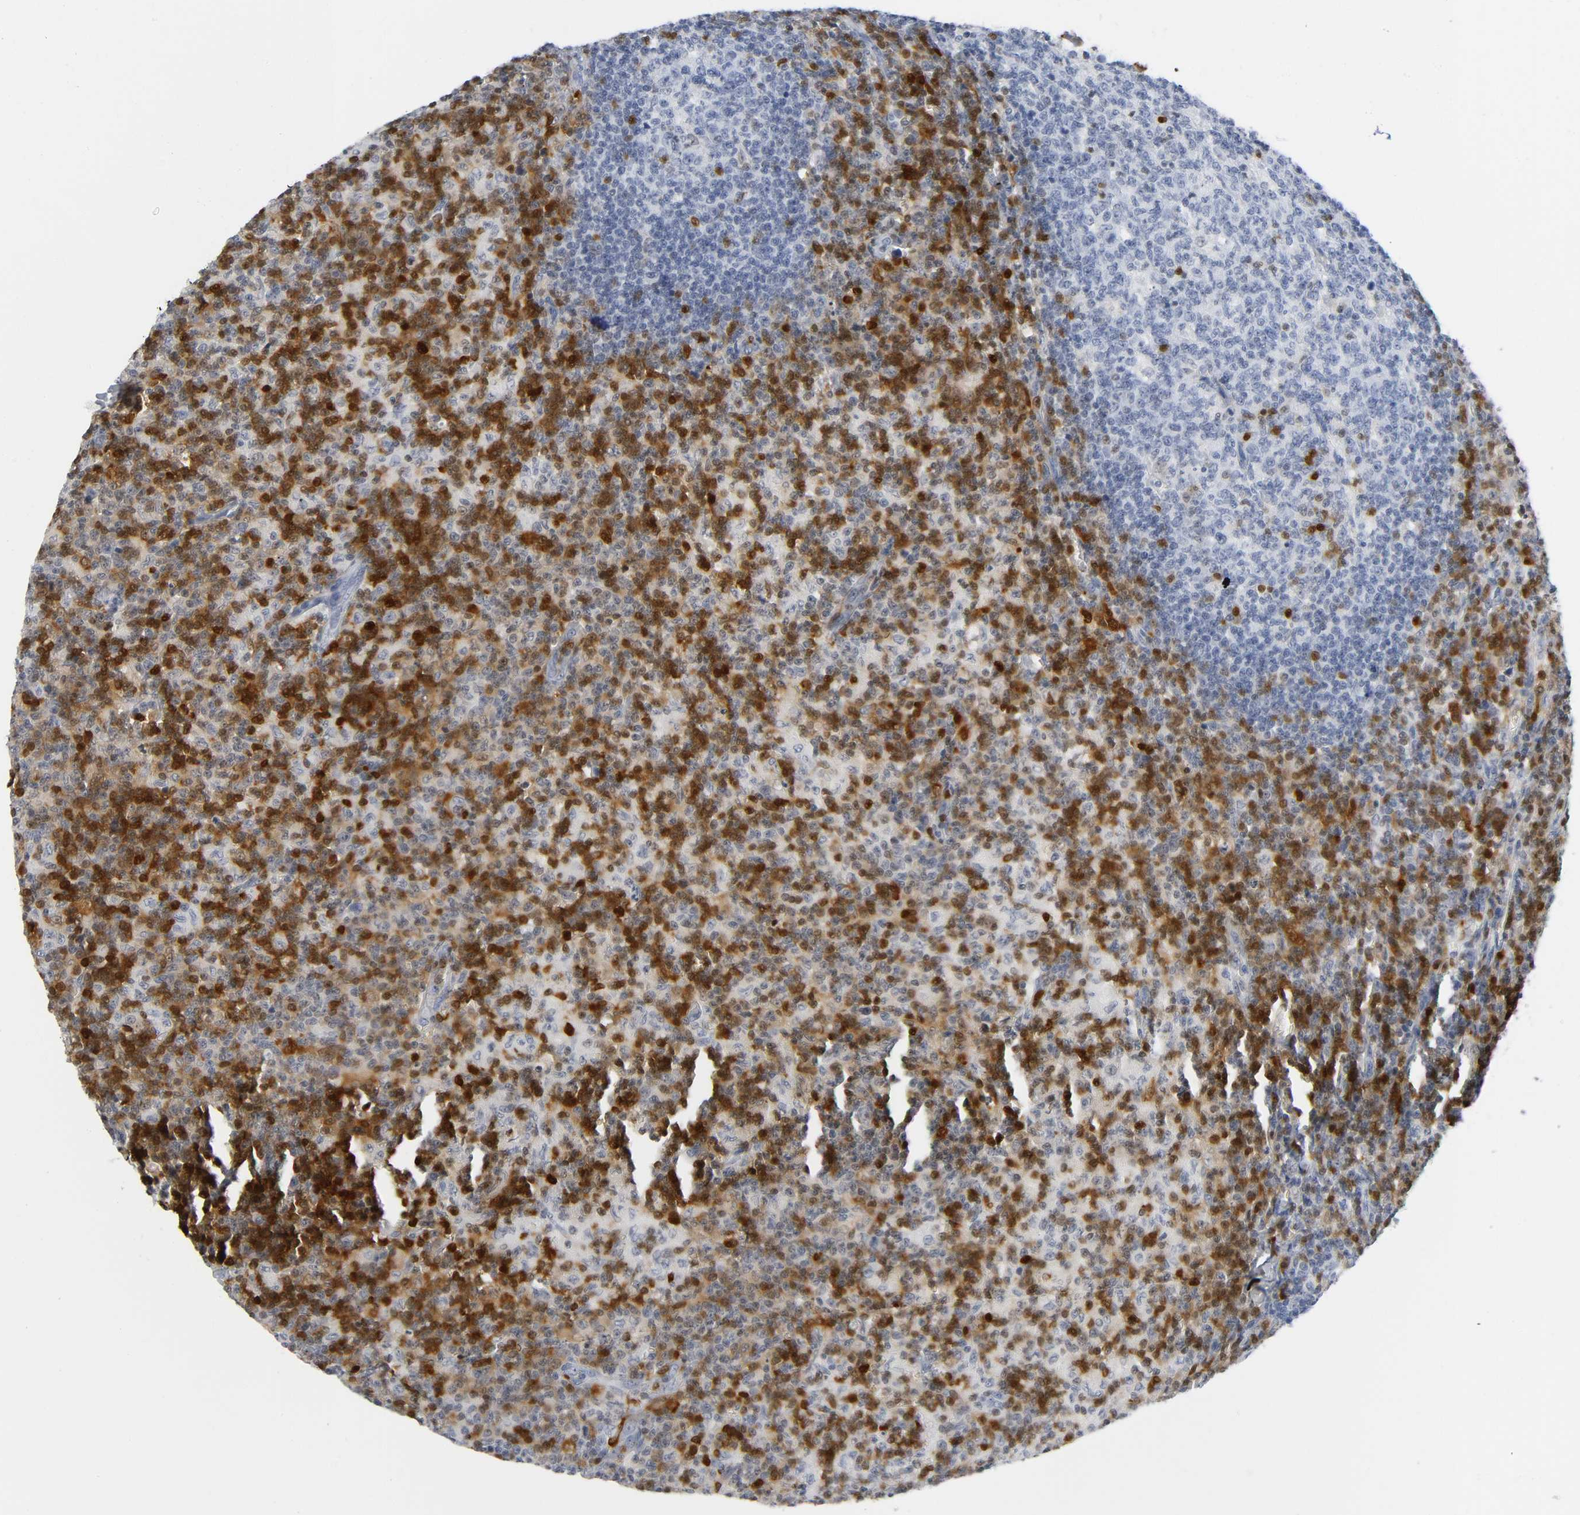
{"staining": {"intensity": "strong", "quantity": "<25%", "location": "cytoplasmic/membranous,nuclear"}, "tissue": "lymph node", "cell_type": "Germinal center cells", "image_type": "normal", "snomed": [{"axis": "morphology", "description": "Normal tissue, NOS"}, {"axis": "morphology", "description": "Inflammation, NOS"}, {"axis": "topography", "description": "Lymph node"}], "caption": "A high-resolution micrograph shows immunohistochemistry (IHC) staining of benign lymph node, which exhibits strong cytoplasmic/membranous,nuclear positivity in approximately <25% of germinal center cells.", "gene": "DOK2", "patient": {"sex": "male", "age": 55}}